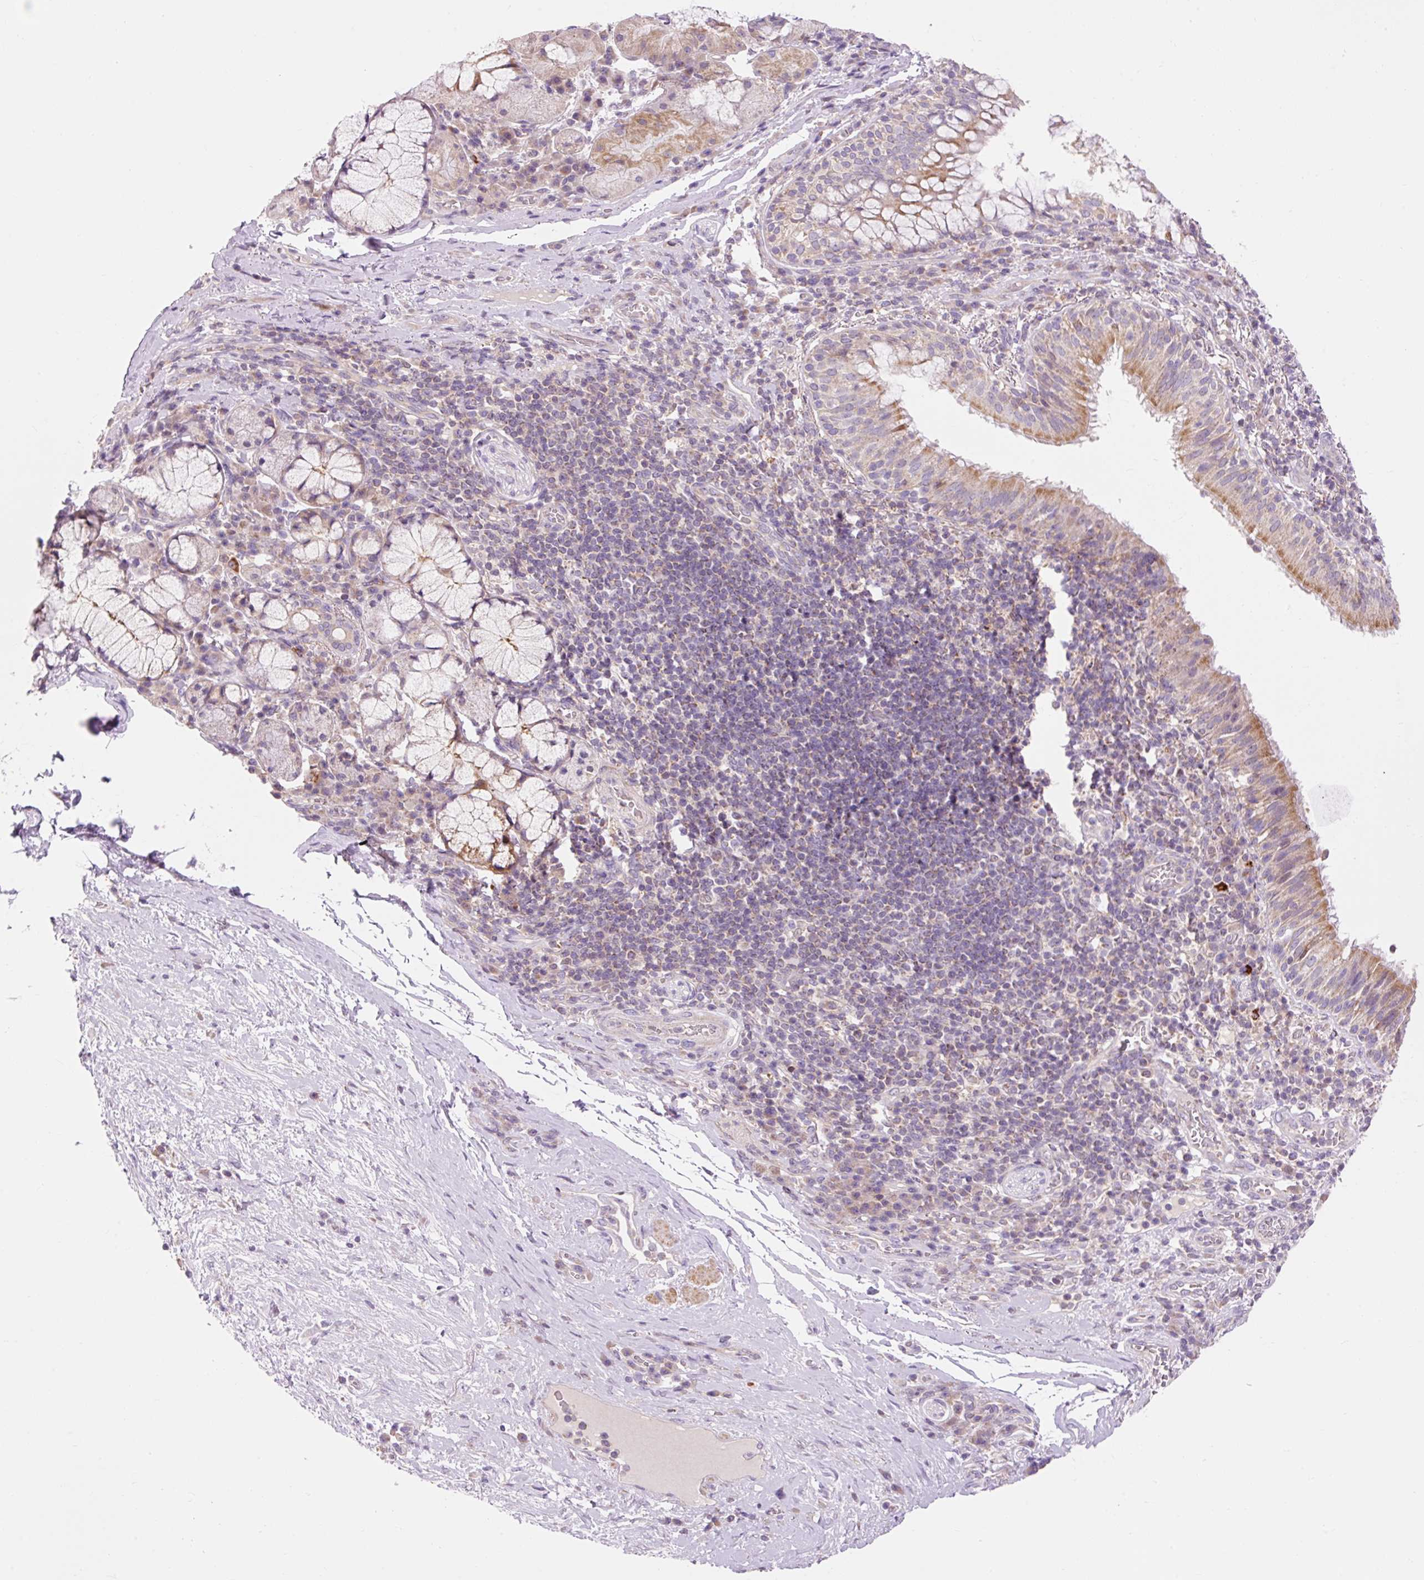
{"staining": {"intensity": "moderate", "quantity": "25%-75%", "location": "cytoplasmic/membranous"}, "tissue": "bronchus", "cell_type": "Respiratory epithelial cells", "image_type": "normal", "snomed": [{"axis": "morphology", "description": "Normal tissue, NOS"}, {"axis": "topography", "description": "Cartilage tissue"}, {"axis": "topography", "description": "Bronchus"}], "caption": "Protein expression by immunohistochemistry (IHC) demonstrates moderate cytoplasmic/membranous positivity in about 25%-75% of respiratory epithelial cells in normal bronchus.", "gene": "IMMT", "patient": {"sex": "male", "age": 56}}